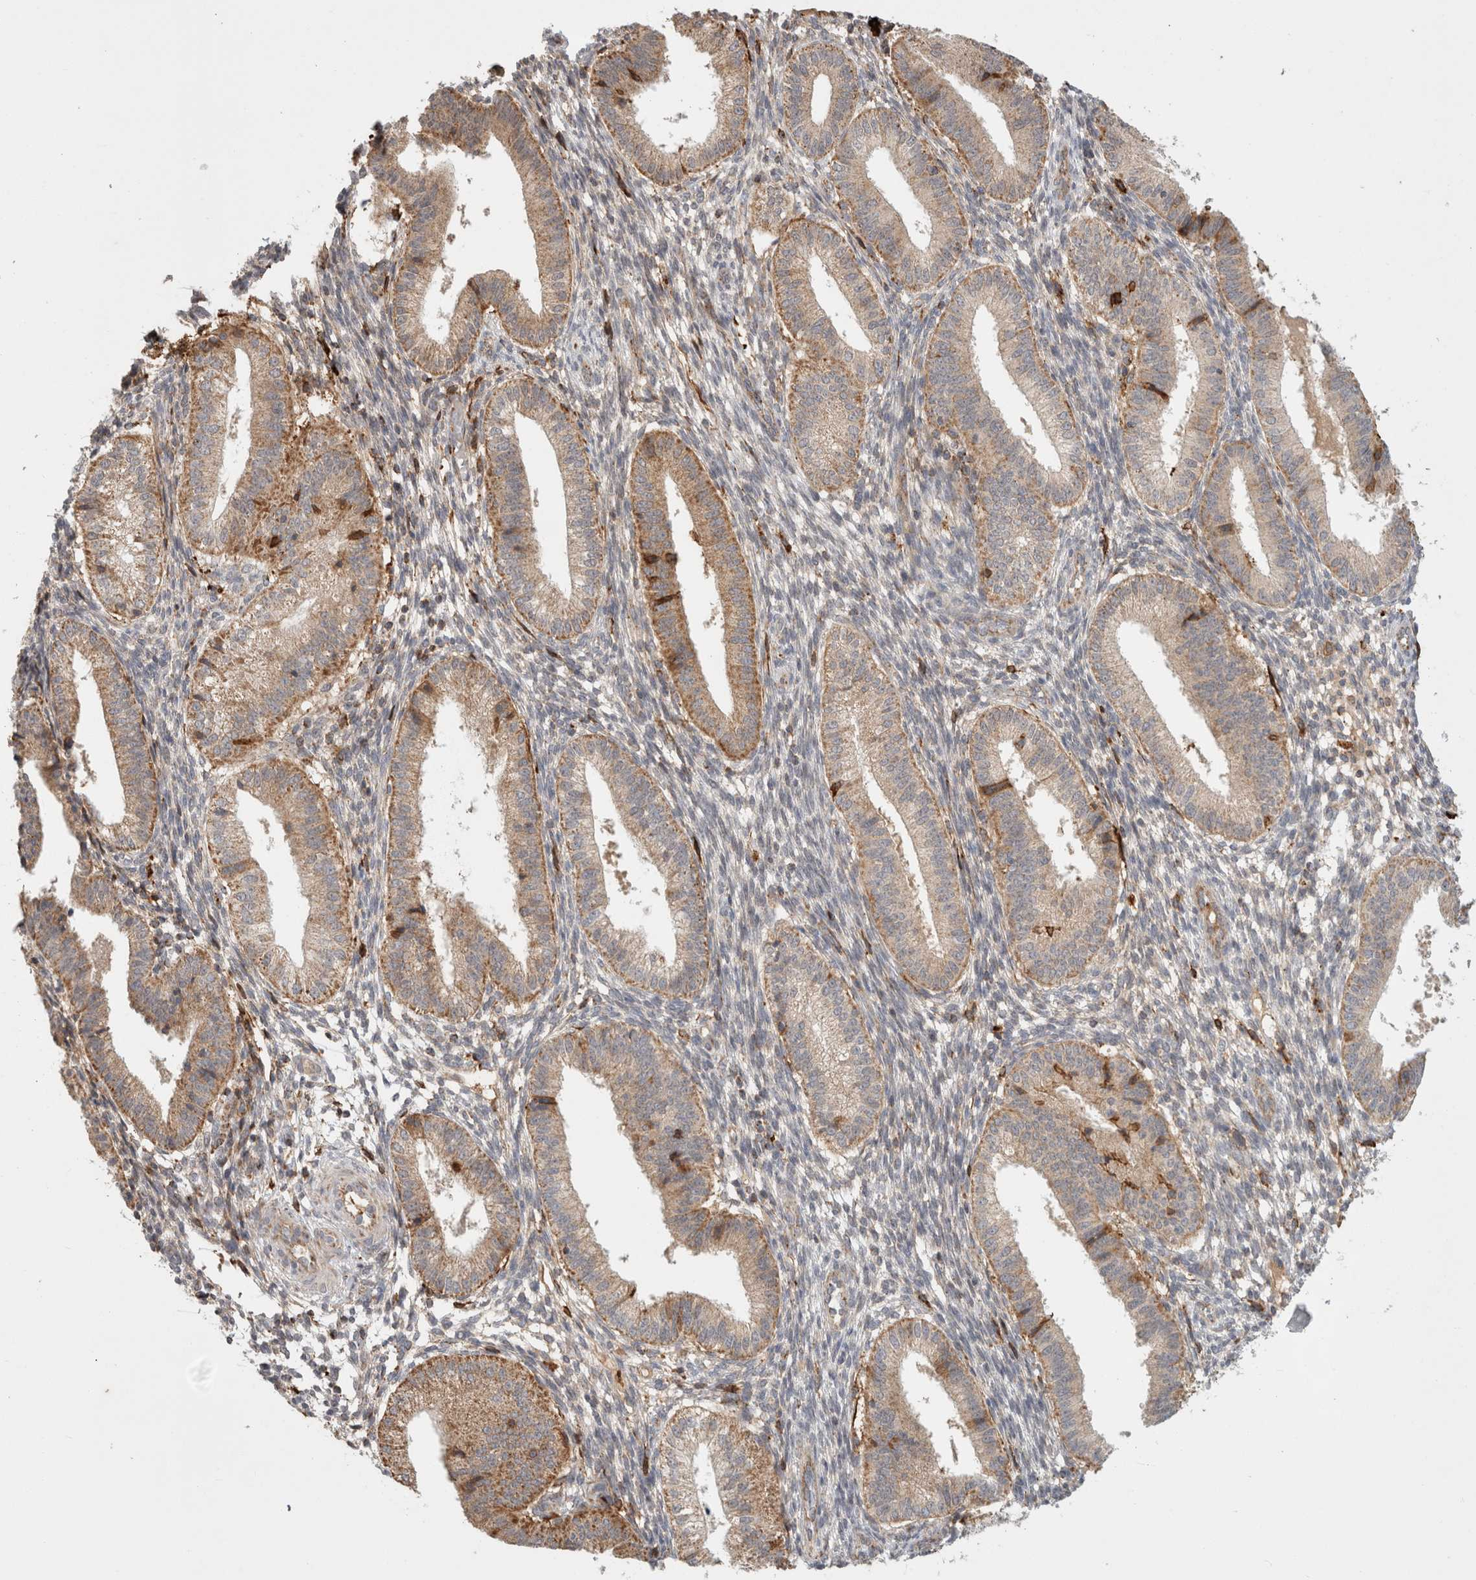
{"staining": {"intensity": "weak", "quantity": "<25%", "location": "cytoplasmic/membranous"}, "tissue": "endometrium", "cell_type": "Cells in endometrial stroma", "image_type": "normal", "snomed": [{"axis": "morphology", "description": "Normal tissue, NOS"}, {"axis": "topography", "description": "Endometrium"}], "caption": "The immunohistochemistry micrograph has no significant positivity in cells in endometrial stroma of endometrium.", "gene": "HROB", "patient": {"sex": "female", "age": 39}}